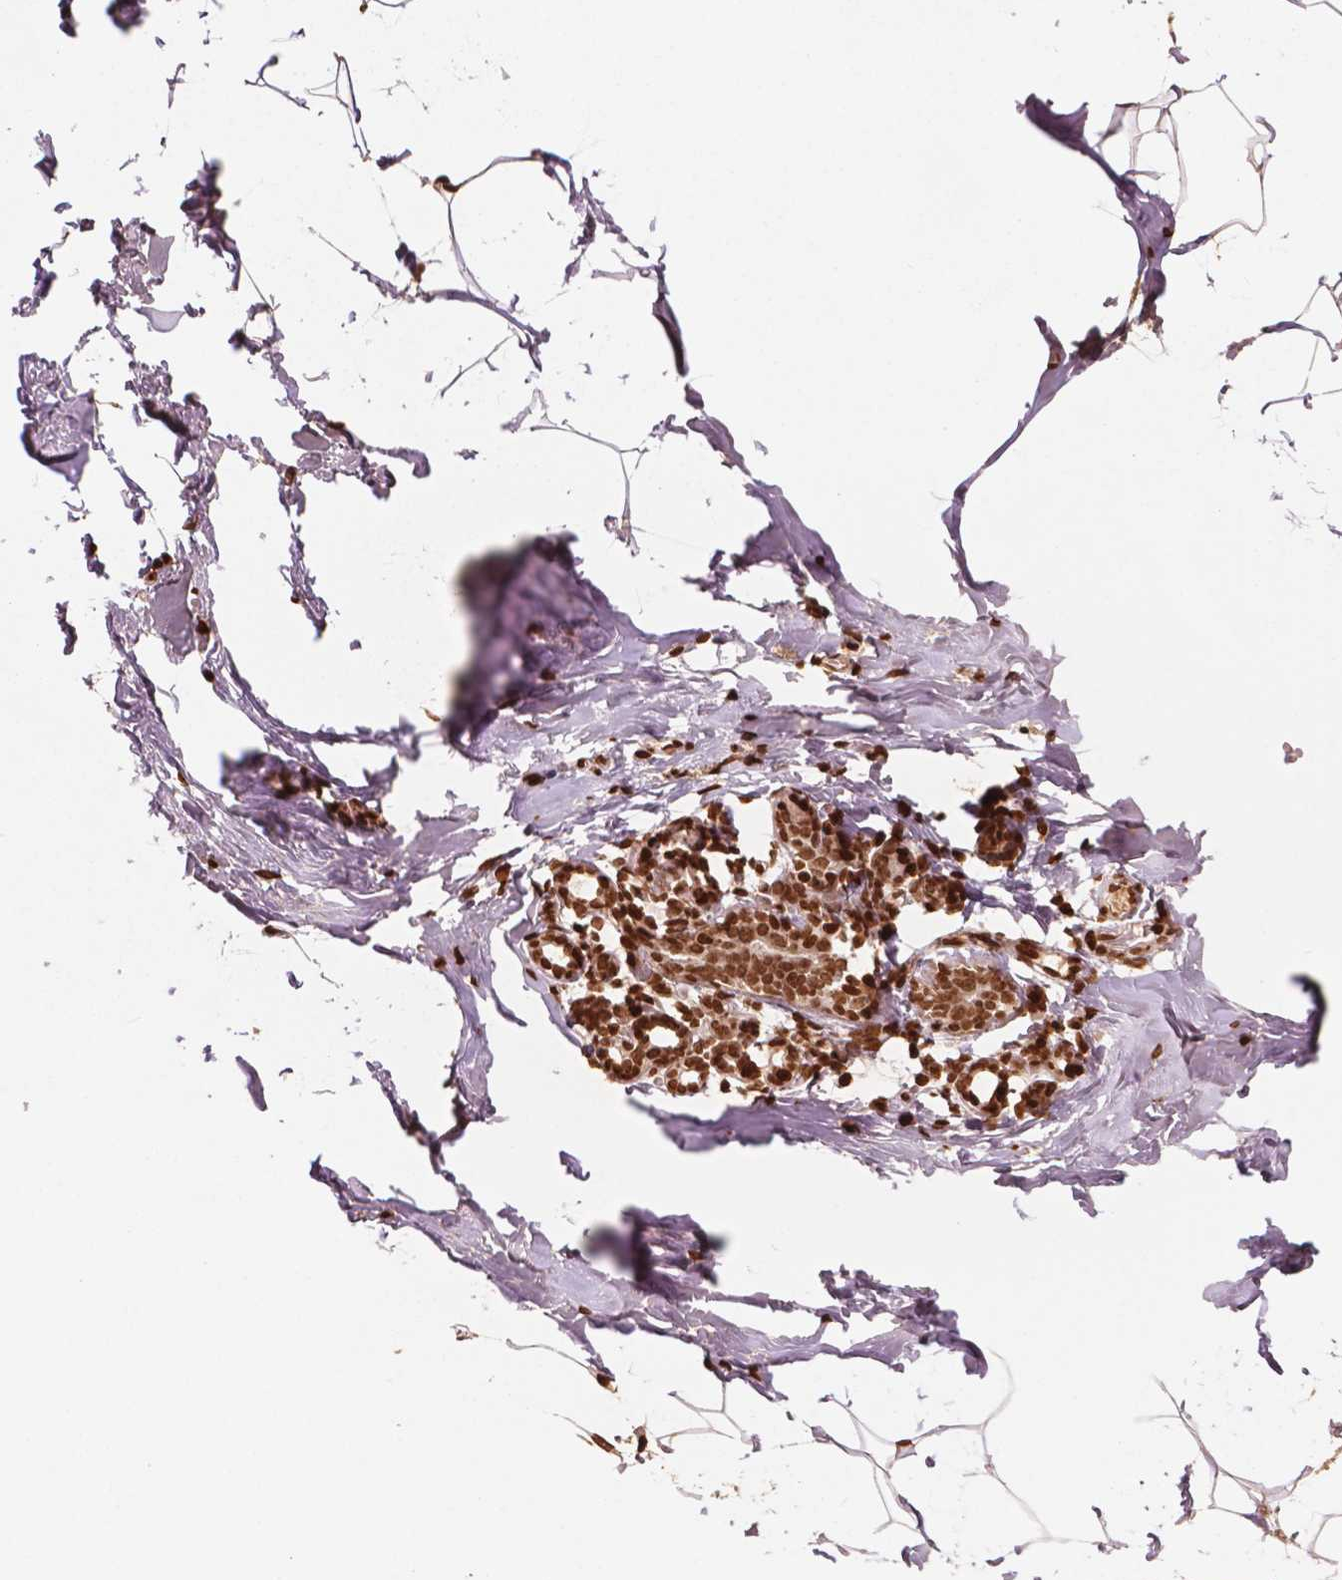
{"staining": {"intensity": "strong", "quantity": ">75%", "location": "nuclear"}, "tissue": "breast", "cell_type": "Adipocytes", "image_type": "normal", "snomed": [{"axis": "morphology", "description": "Normal tissue, NOS"}, {"axis": "topography", "description": "Breast"}], "caption": "A brown stain highlights strong nuclear positivity of a protein in adipocytes of benign breast. The staining was performed using DAB (3,3'-diaminobenzidine), with brown indicating positive protein expression. Nuclei are stained blue with hematoxylin.", "gene": "H3C7", "patient": {"sex": "female", "age": 32}}